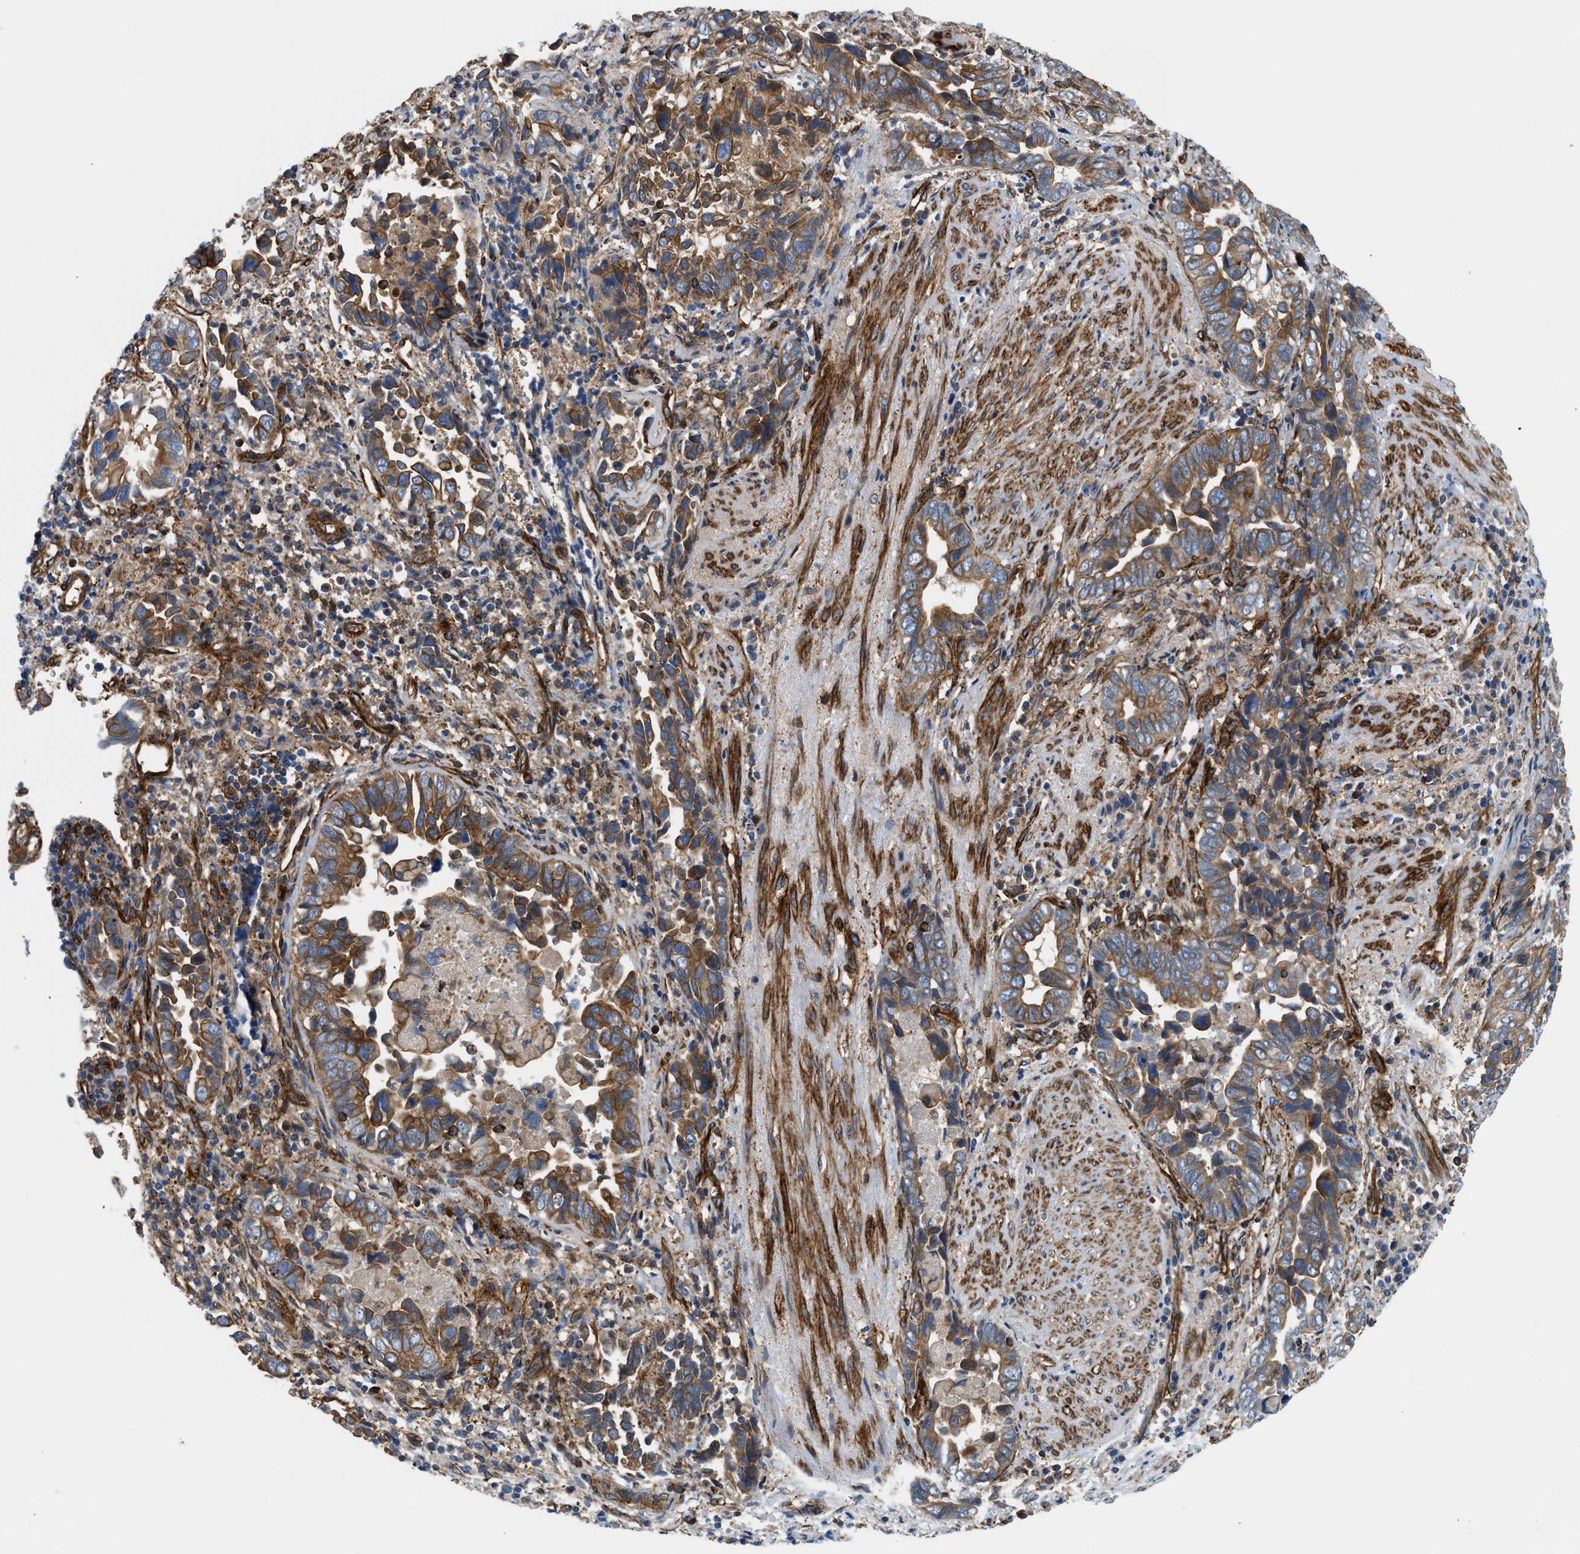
{"staining": {"intensity": "moderate", "quantity": ">75%", "location": "cytoplasmic/membranous"}, "tissue": "liver cancer", "cell_type": "Tumor cells", "image_type": "cancer", "snomed": [{"axis": "morphology", "description": "Cholangiocarcinoma"}, {"axis": "topography", "description": "Liver"}], "caption": "Liver cancer stained with immunohistochemistry (IHC) reveals moderate cytoplasmic/membranous expression in approximately >75% of tumor cells.", "gene": "HIP1", "patient": {"sex": "female", "age": 79}}